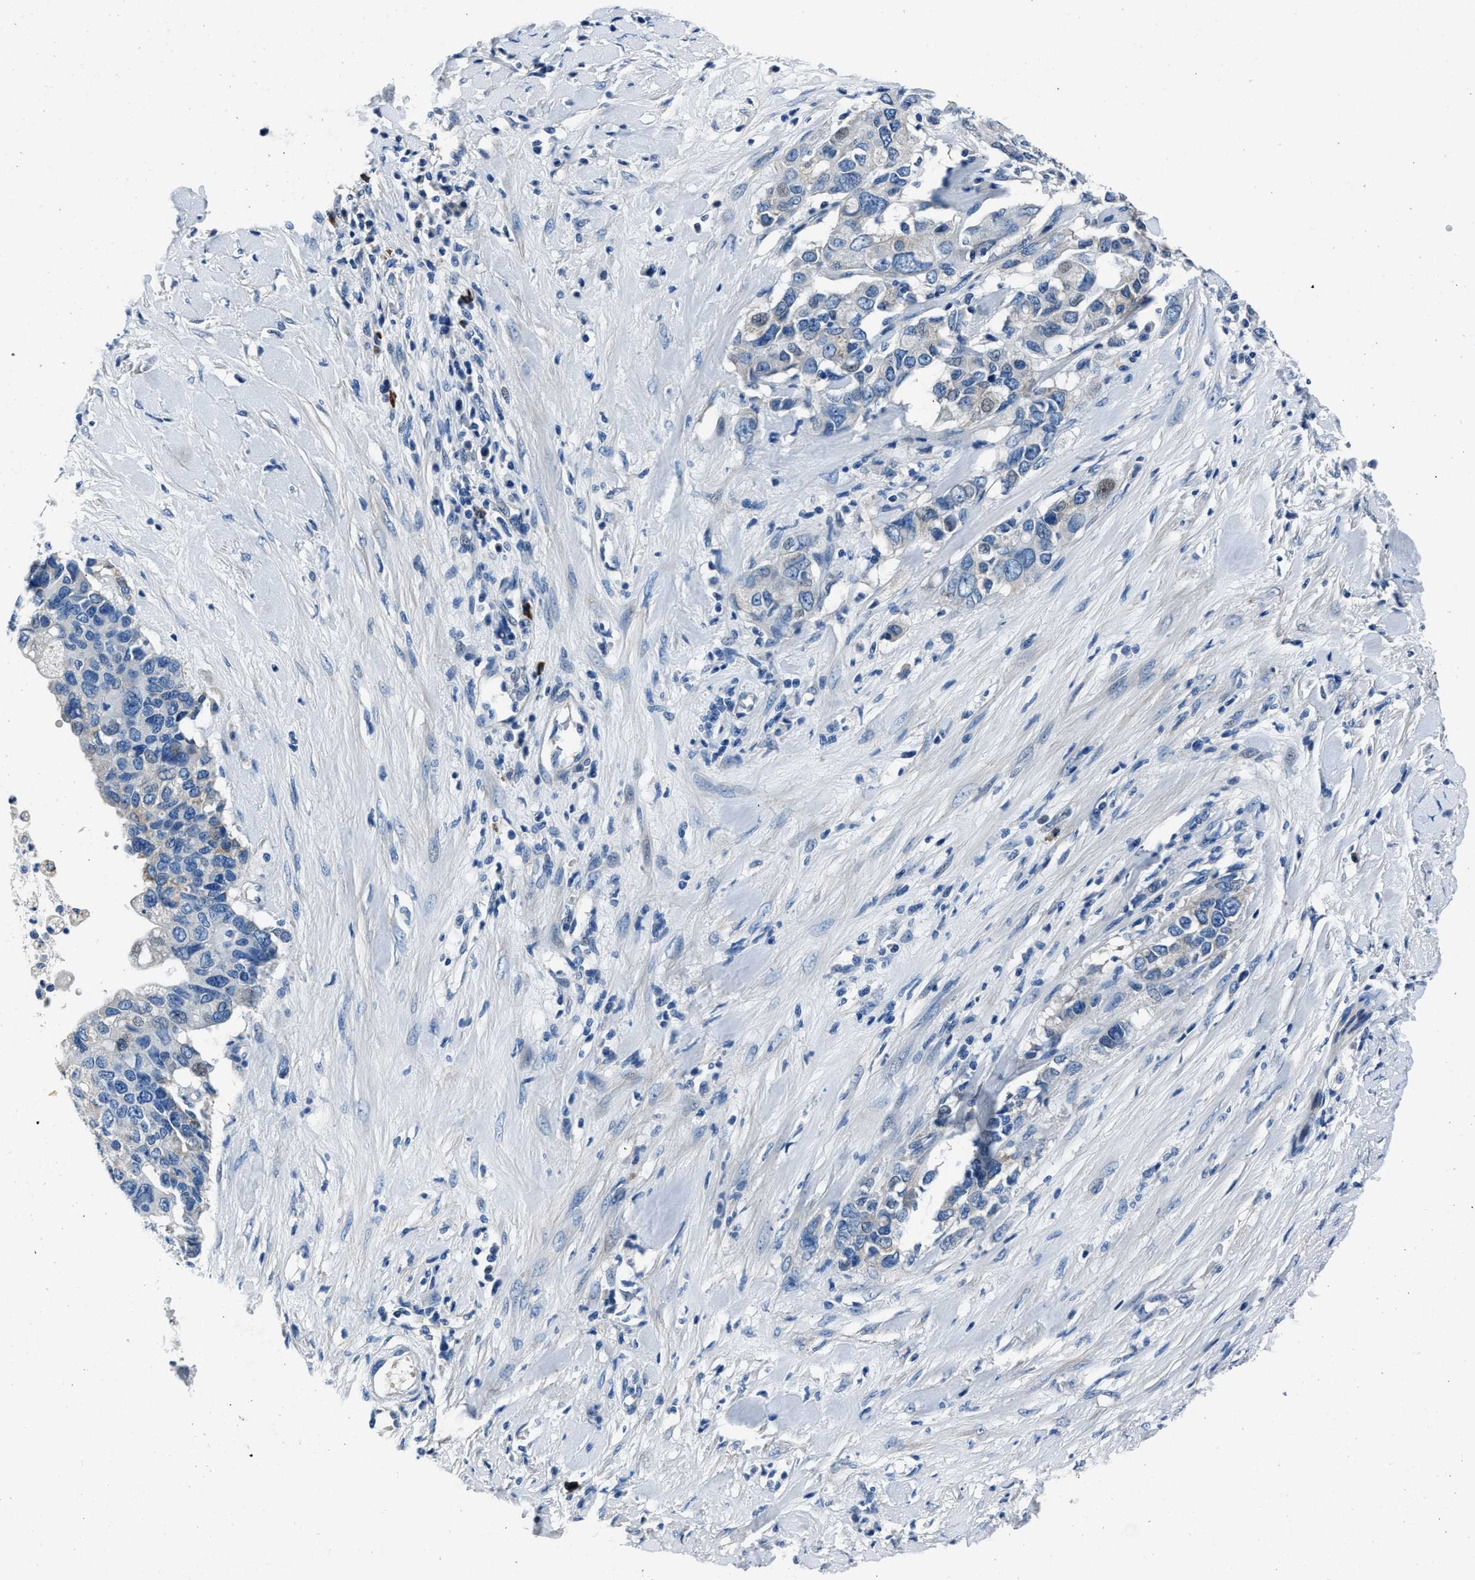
{"staining": {"intensity": "negative", "quantity": "none", "location": "none"}, "tissue": "pancreatic cancer", "cell_type": "Tumor cells", "image_type": "cancer", "snomed": [{"axis": "morphology", "description": "Adenocarcinoma, NOS"}, {"axis": "topography", "description": "Pancreas"}], "caption": "This is an IHC micrograph of pancreatic cancer. There is no positivity in tumor cells.", "gene": "NACAD", "patient": {"sex": "female", "age": 56}}